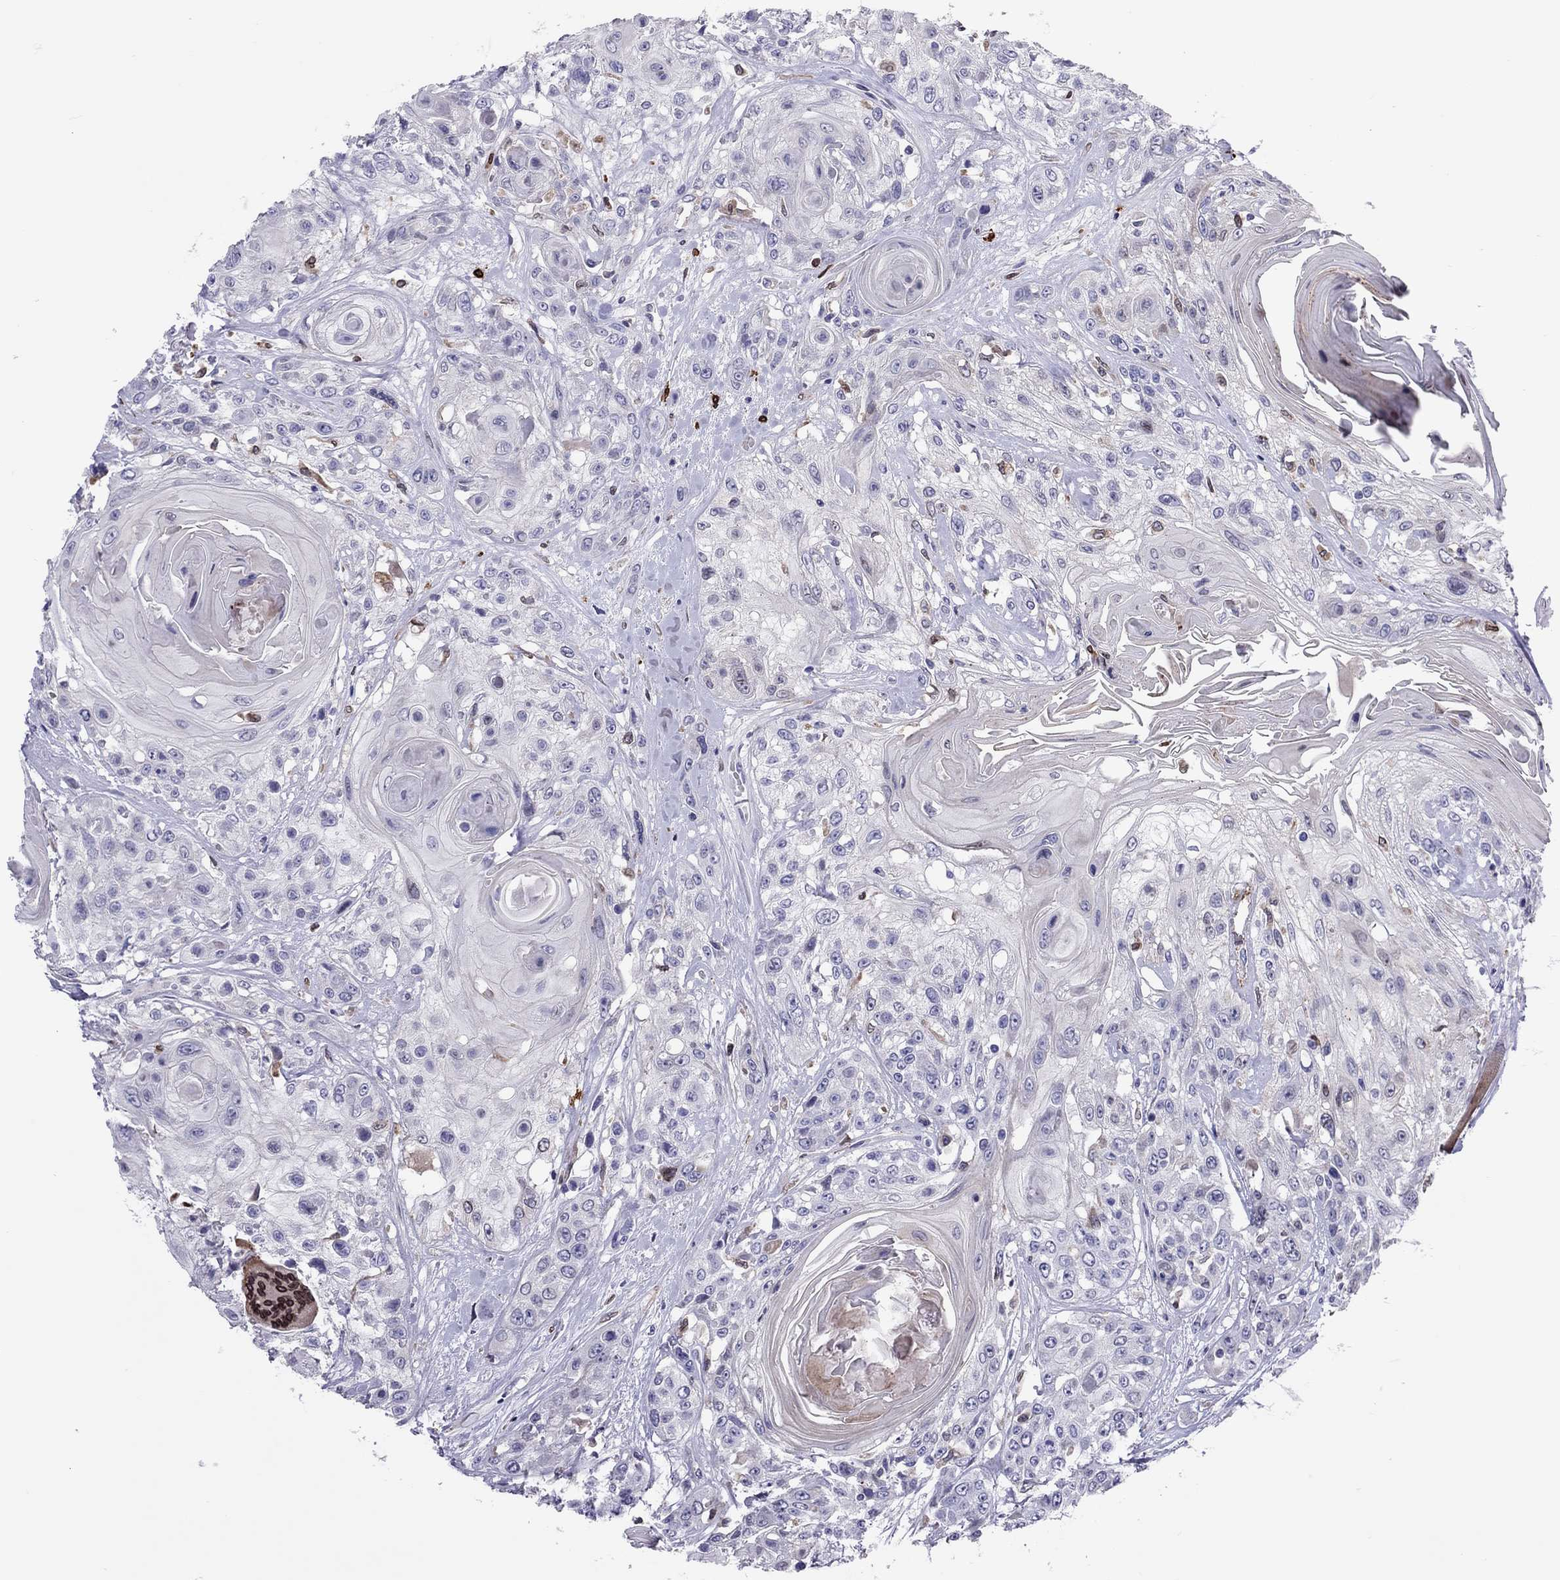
{"staining": {"intensity": "negative", "quantity": "none", "location": "none"}, "tissue": "head and neck cancer", "cell_type": "Tumor cells", "image_type": "cancer", "snomed": [{"axis": "morphology", "description": "Squamous cell carcinoma, NOS"}, {"axis": "topography", "description": "Head-Neck"}], "caption": "IHC of human squamous cell carcinoma (head and neck) shows no staining in tumor cells.", "gene": "ADORA2A", "patient": {"sex": "female", "age": 59}}